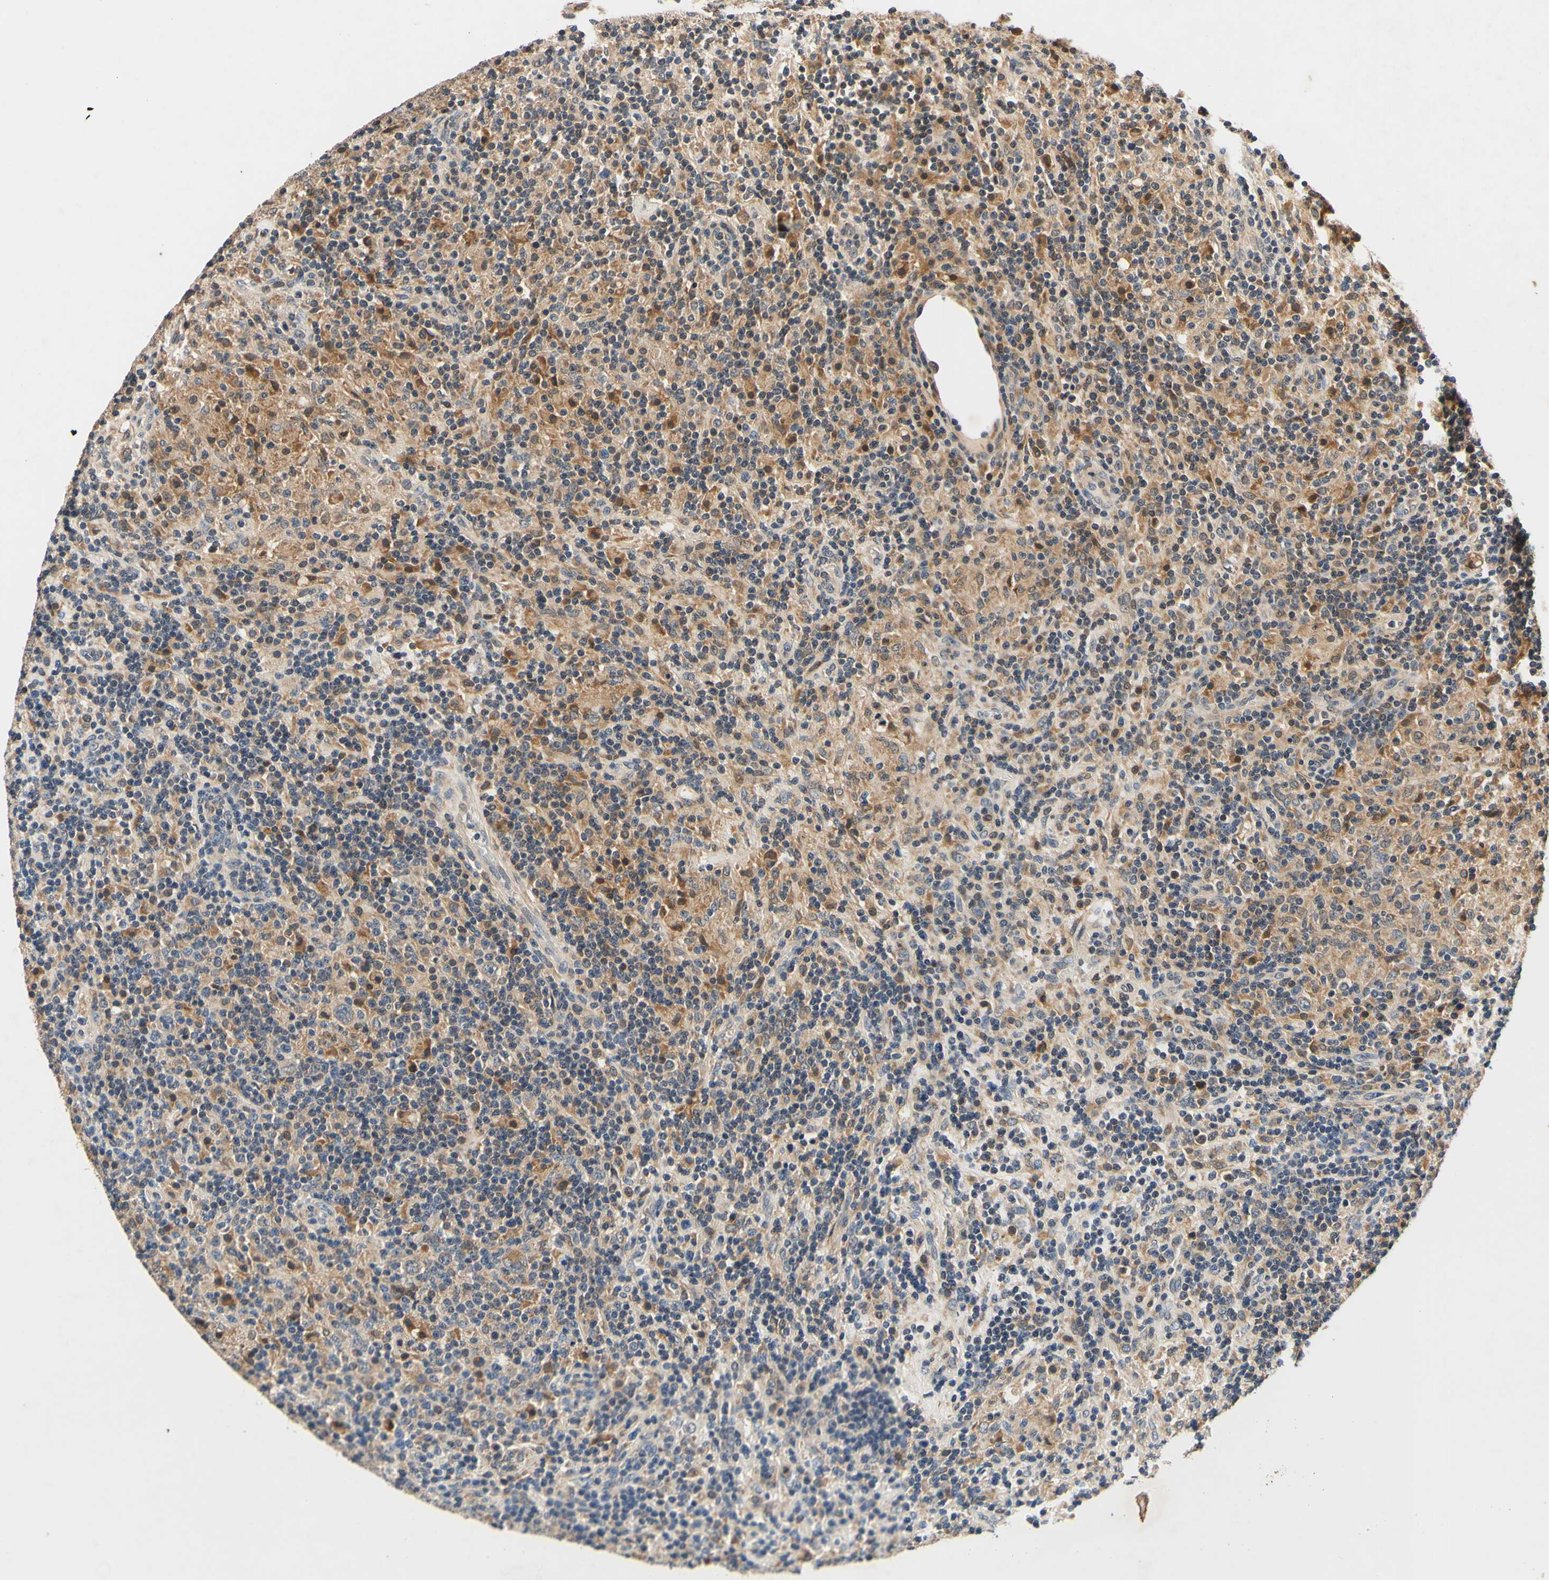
{"staining": {"intensity": "weak", "quantity": "25%-75%", "location": "cytoplasmic/membranous"}, "tissue": "lymphoma", "cell_type": "Tumor cells", "image_type": "cancer", "snomed": [{"axis": "morphology", "description": "Hodgkin's disease, NOS"}, {"axis": "topography", "description": "Lymph node"}], "caption": "About 25%-75% of tumor cells in human Hodgkin's disease exhibit weak cytoplasmic/membranous protein expression as visualized by brown immunohistochemical staining.", "gene": "PLA2G4A", "patient": {"sex": "male", "age": 70}}